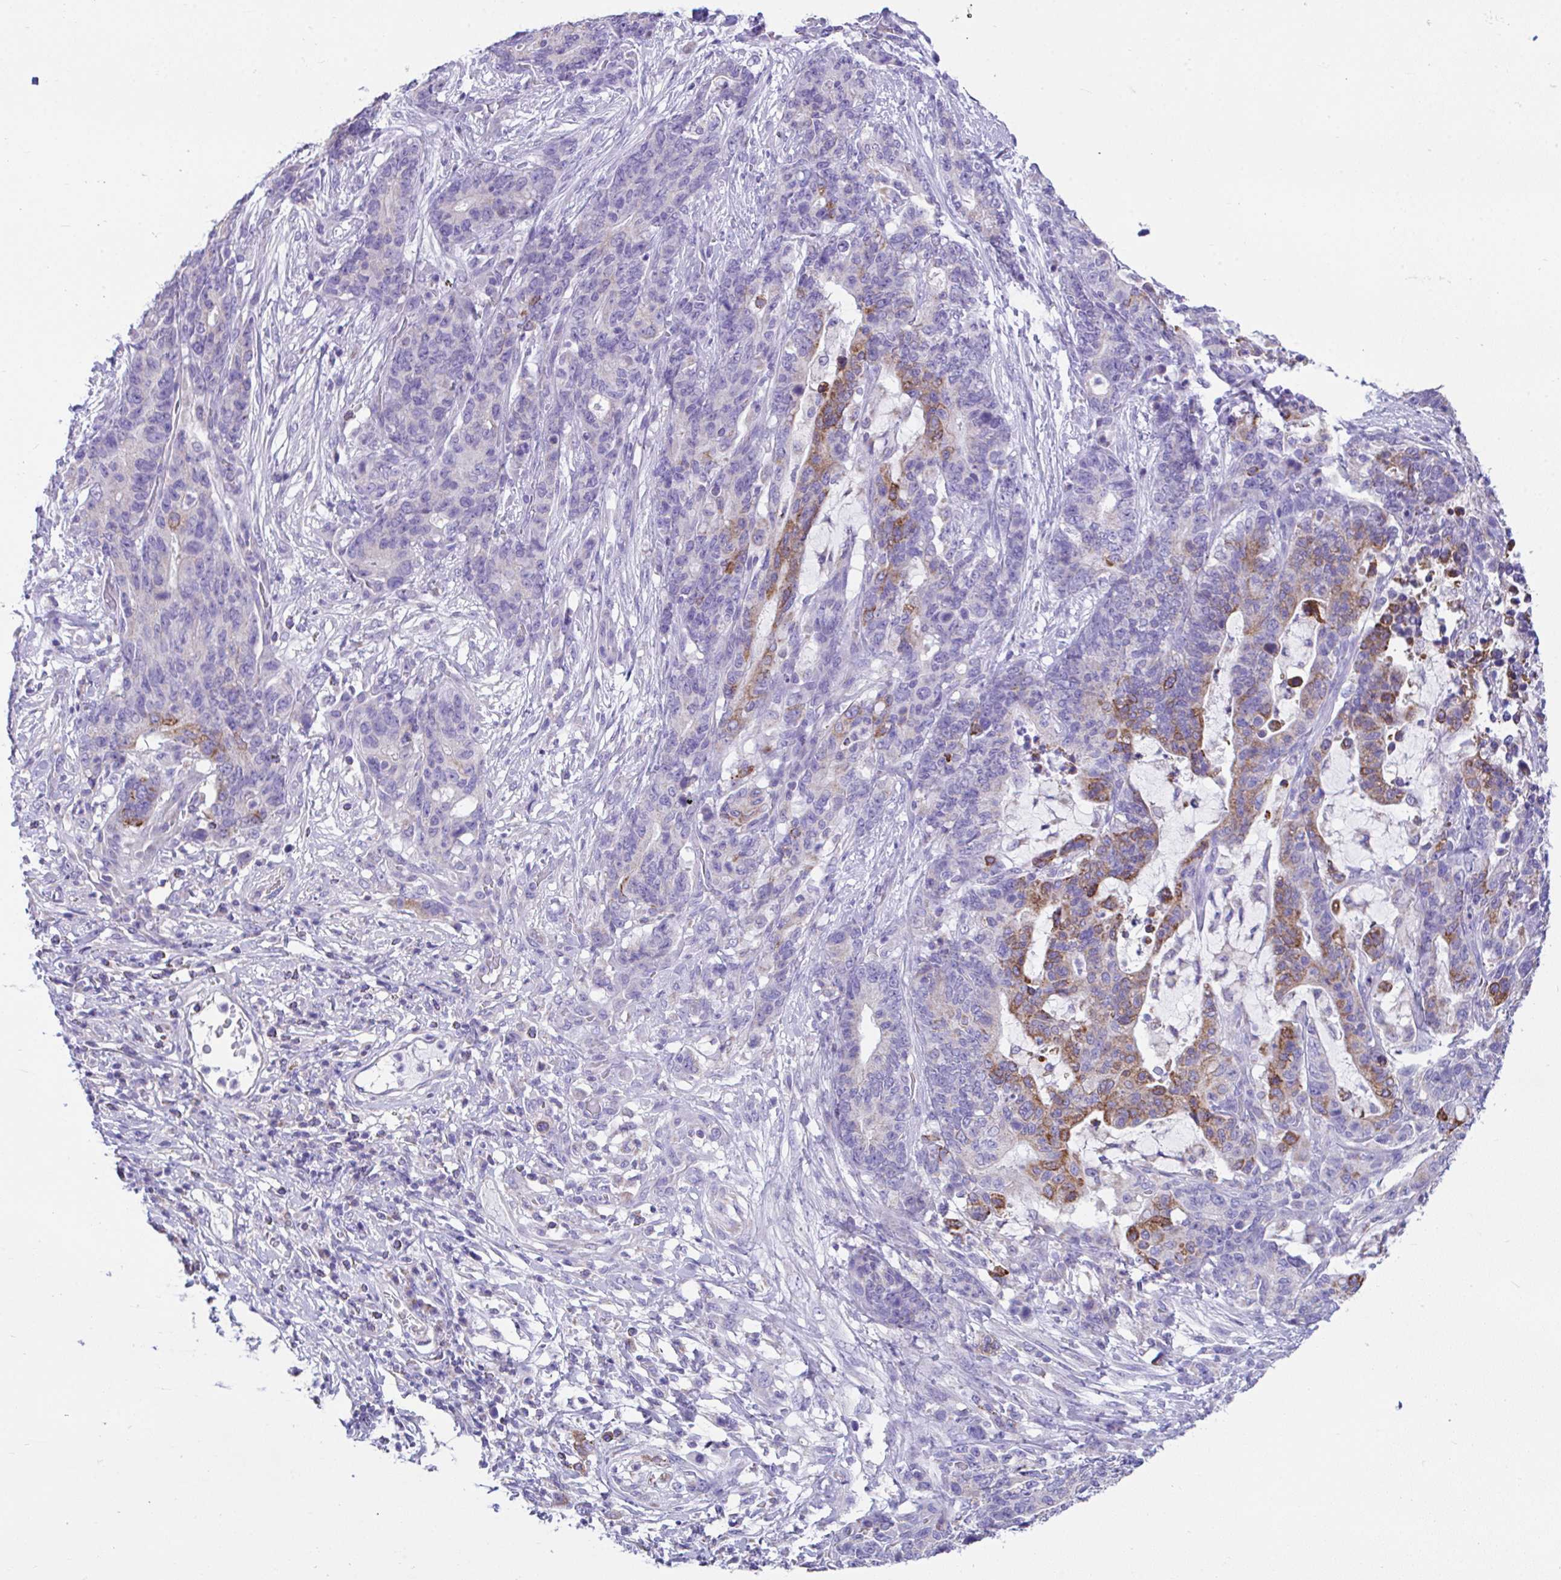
{"staining": {"intensity": "moderate", "quantity": "25%-75%", "location": "cytoplasmic/membranous"}, "tissue": "stomach cancer", "cell_type": "Tumor cells", "image_type": "cancer", "snomed": [{"axis": "morphology", "description": "Normal tissue, NOS"}, {"axis": "morphology", "description": "Adenocarcinoma, NOS"}, {"axis": "topography", "description": "Stomach"}], "caption": "DAB (3,3'-diaminobenzidine) immunohistochemical staining of human stomach cancer (adenocarcinoma) shows moderate cytoplasmic/membranous protein expression in about 25%-75% of tumor cells. (Brightfield microscopy of DAB IHC at high magnification).", "gene": "NLRP8", "patient": {"sex": "female", "age": 64}}